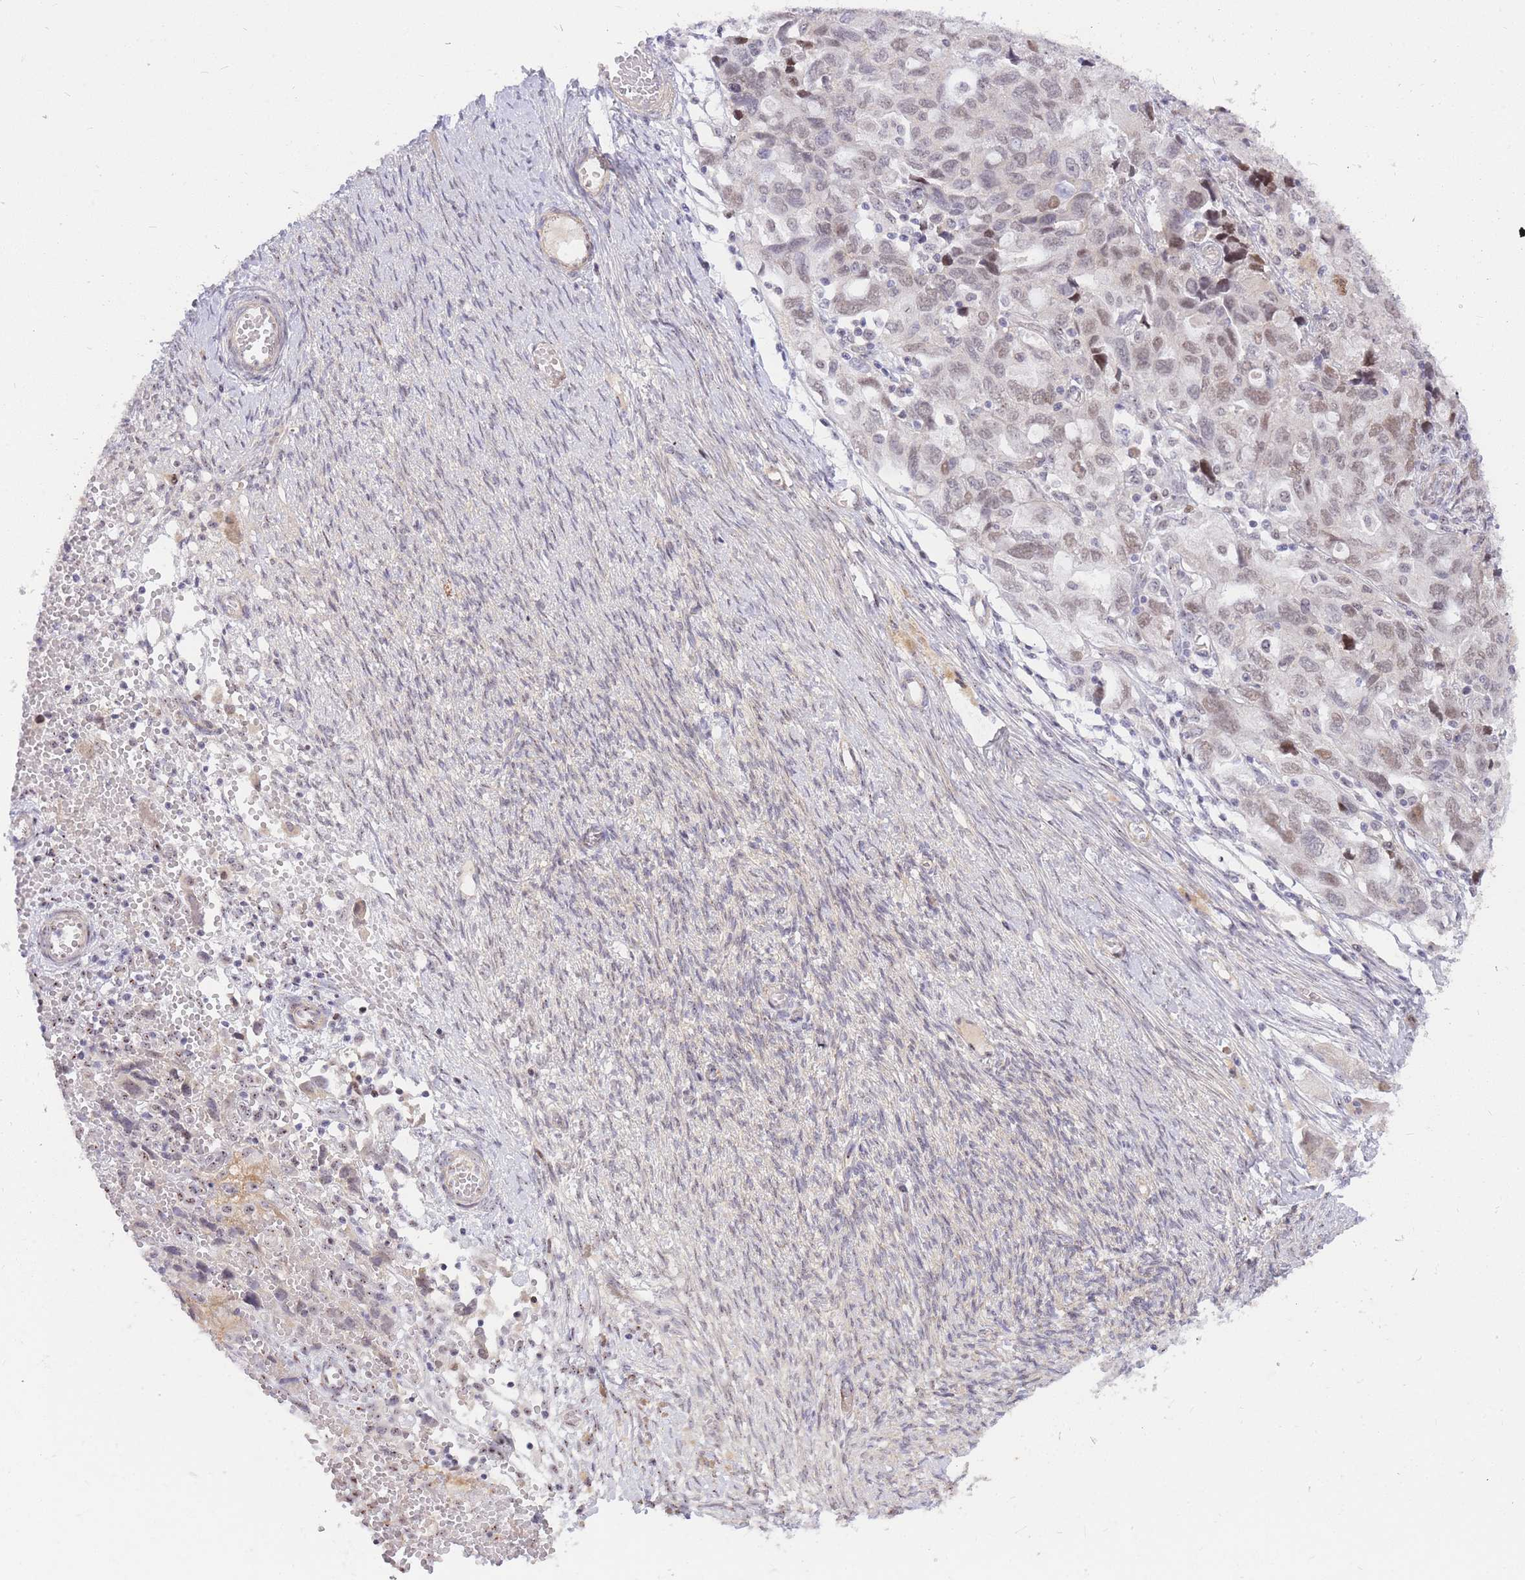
{"staining": {"intensity": "weak", "quantity": "25%-75%", "location": "nuclear"}, "tissue": "ovarian cancer", "cell_type": "Tumor cells", "image_type": "cancer", "snomed": [{"axis": "morphology", "description": "Carcinoma, NOS"}, {"axis": "morphology", "description": "Cystadenocarcinoma, serous, NOS"}, {"axis": "topography", "description": "Ovary"}], "caption": "IHC micrograph of human ovarian carcinoma stained for a protein (brown), which exhibits low levels of weak nuclear staining in about 25%-75% of tumor cells.", "gene": "TLE2", "patient": {"sex": "female", "age": 69}}